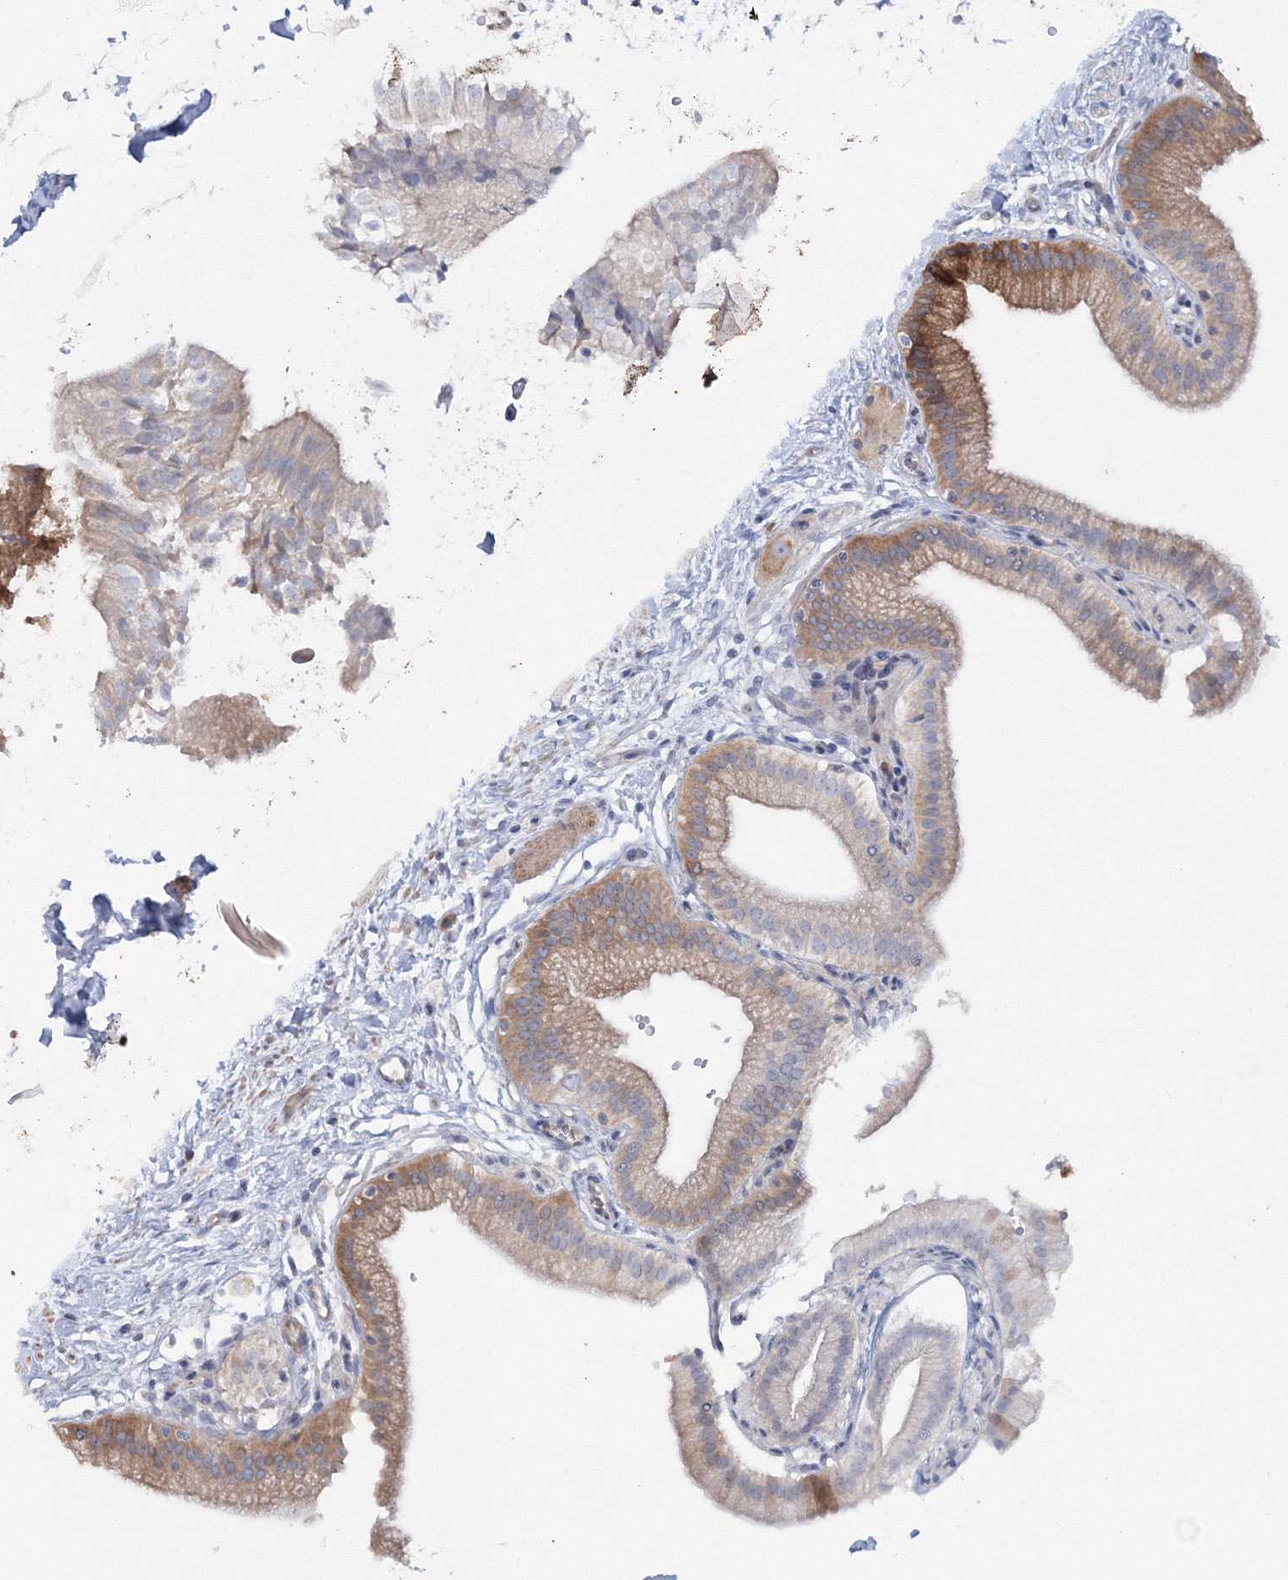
{"staining": {"intensity": "moderate", "quantity": "25%-75%", "location": "cytoplasmic/membranous"}, "tissue": "gallbladder", "cell_type": "Glandular cells", "image_type": "normal", "snomed": [{"axis": "morphology", "description": "Normal tissue, NOS"}, {"axis": "topography", "description": "Gallbladder"}], "caption": "Protein staining of benign gallbladder demonstrates moderate cytoplasmic/membranous positivity in about 25%-75% of glandular cells. The staining is performed using DAB brown chromogen to label protein expression. The nuclei are counter-stained blue using hematoxylin.", "gene": "IPMK", "patient": {"sex": "male", "age": 55}}